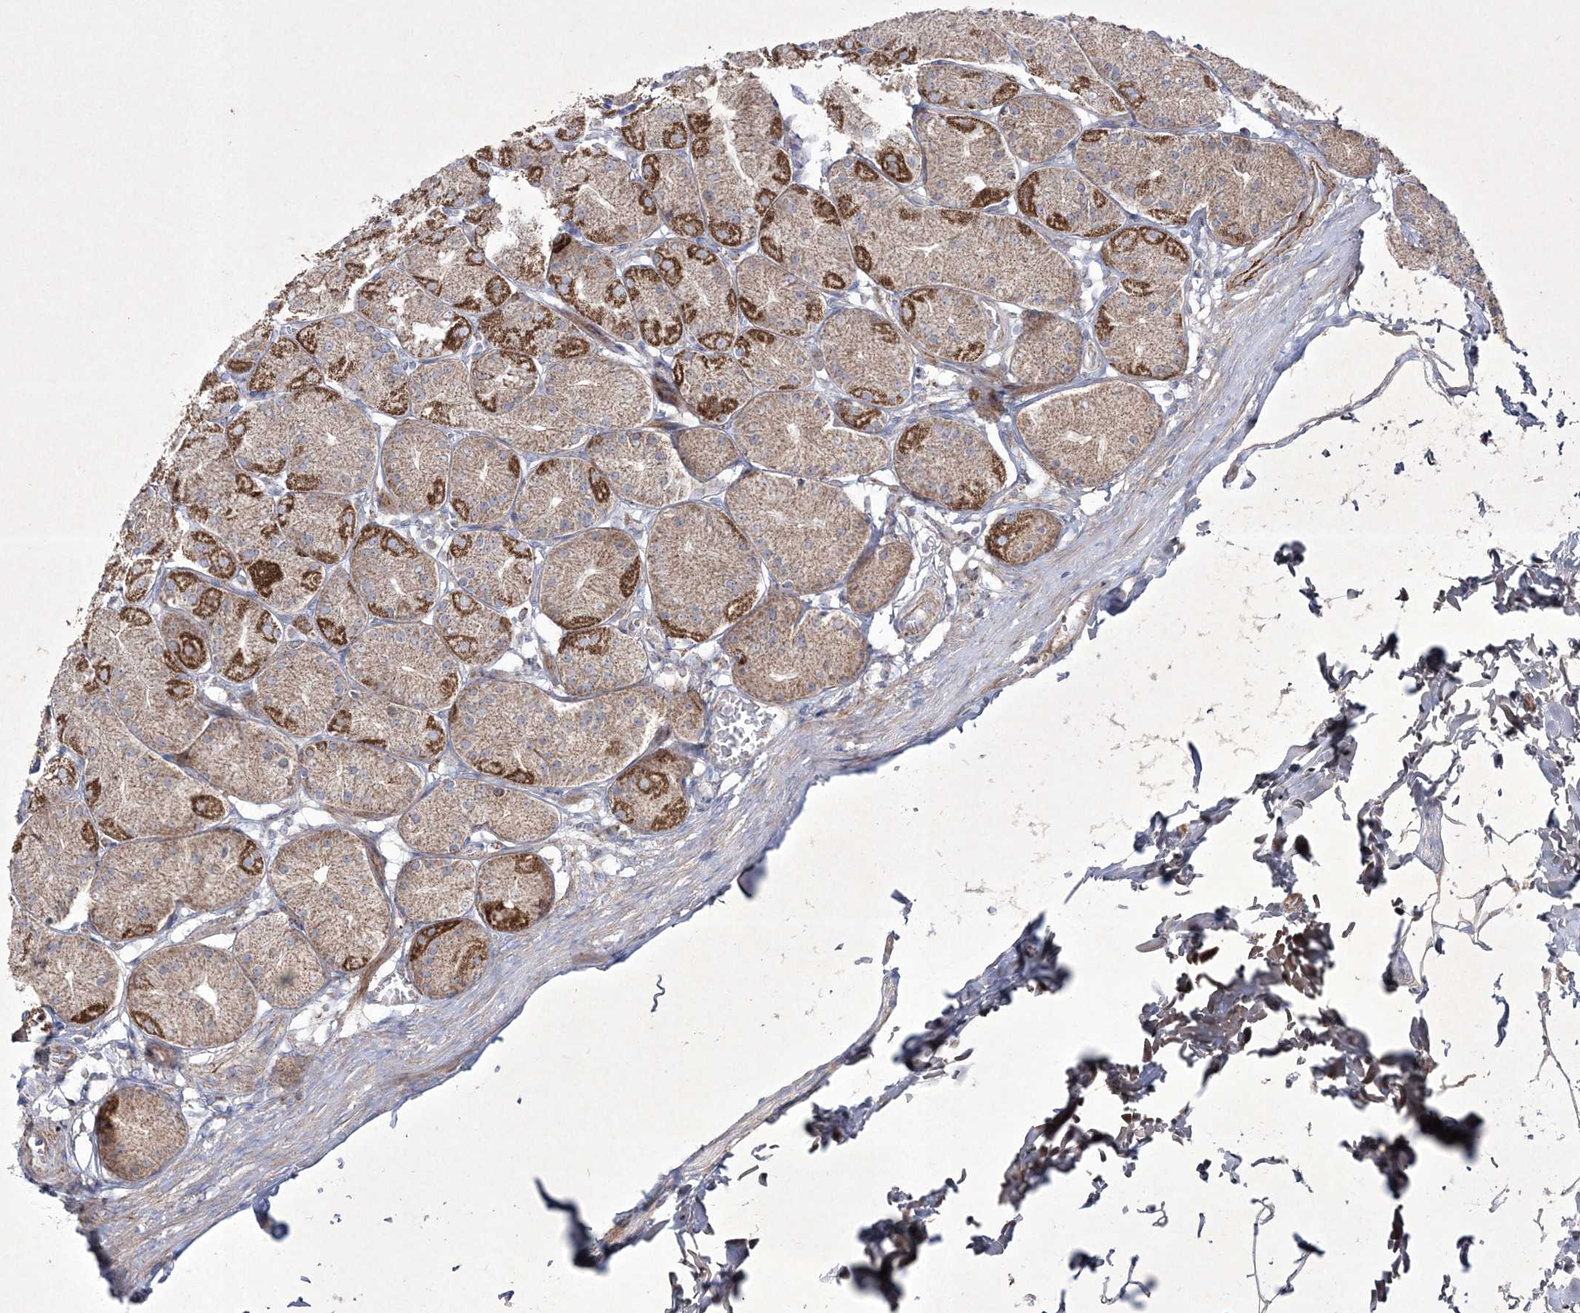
{"staining": {"intensity": "moderate", "quantity": ">75%", "location": "cytoplasmic/membranous"}, "tissue": "stomach", "cell_type": "Glandular cells", "image_type": "normal", "snomed": [{"axis": "morphology", "description": "Normal tissue, NOS"}, {"axis": "topography", "description": "Stomach"}], "caption": "High-power microscopy captured an immunohistochemistry photomicrograph of unremarkable stomach, revealing moderate cytoplasmic/membranous staining in approximately >75% of glandular cells.", "gene": "RICTOR", "patient": {"sex": "male", "age": 42}}